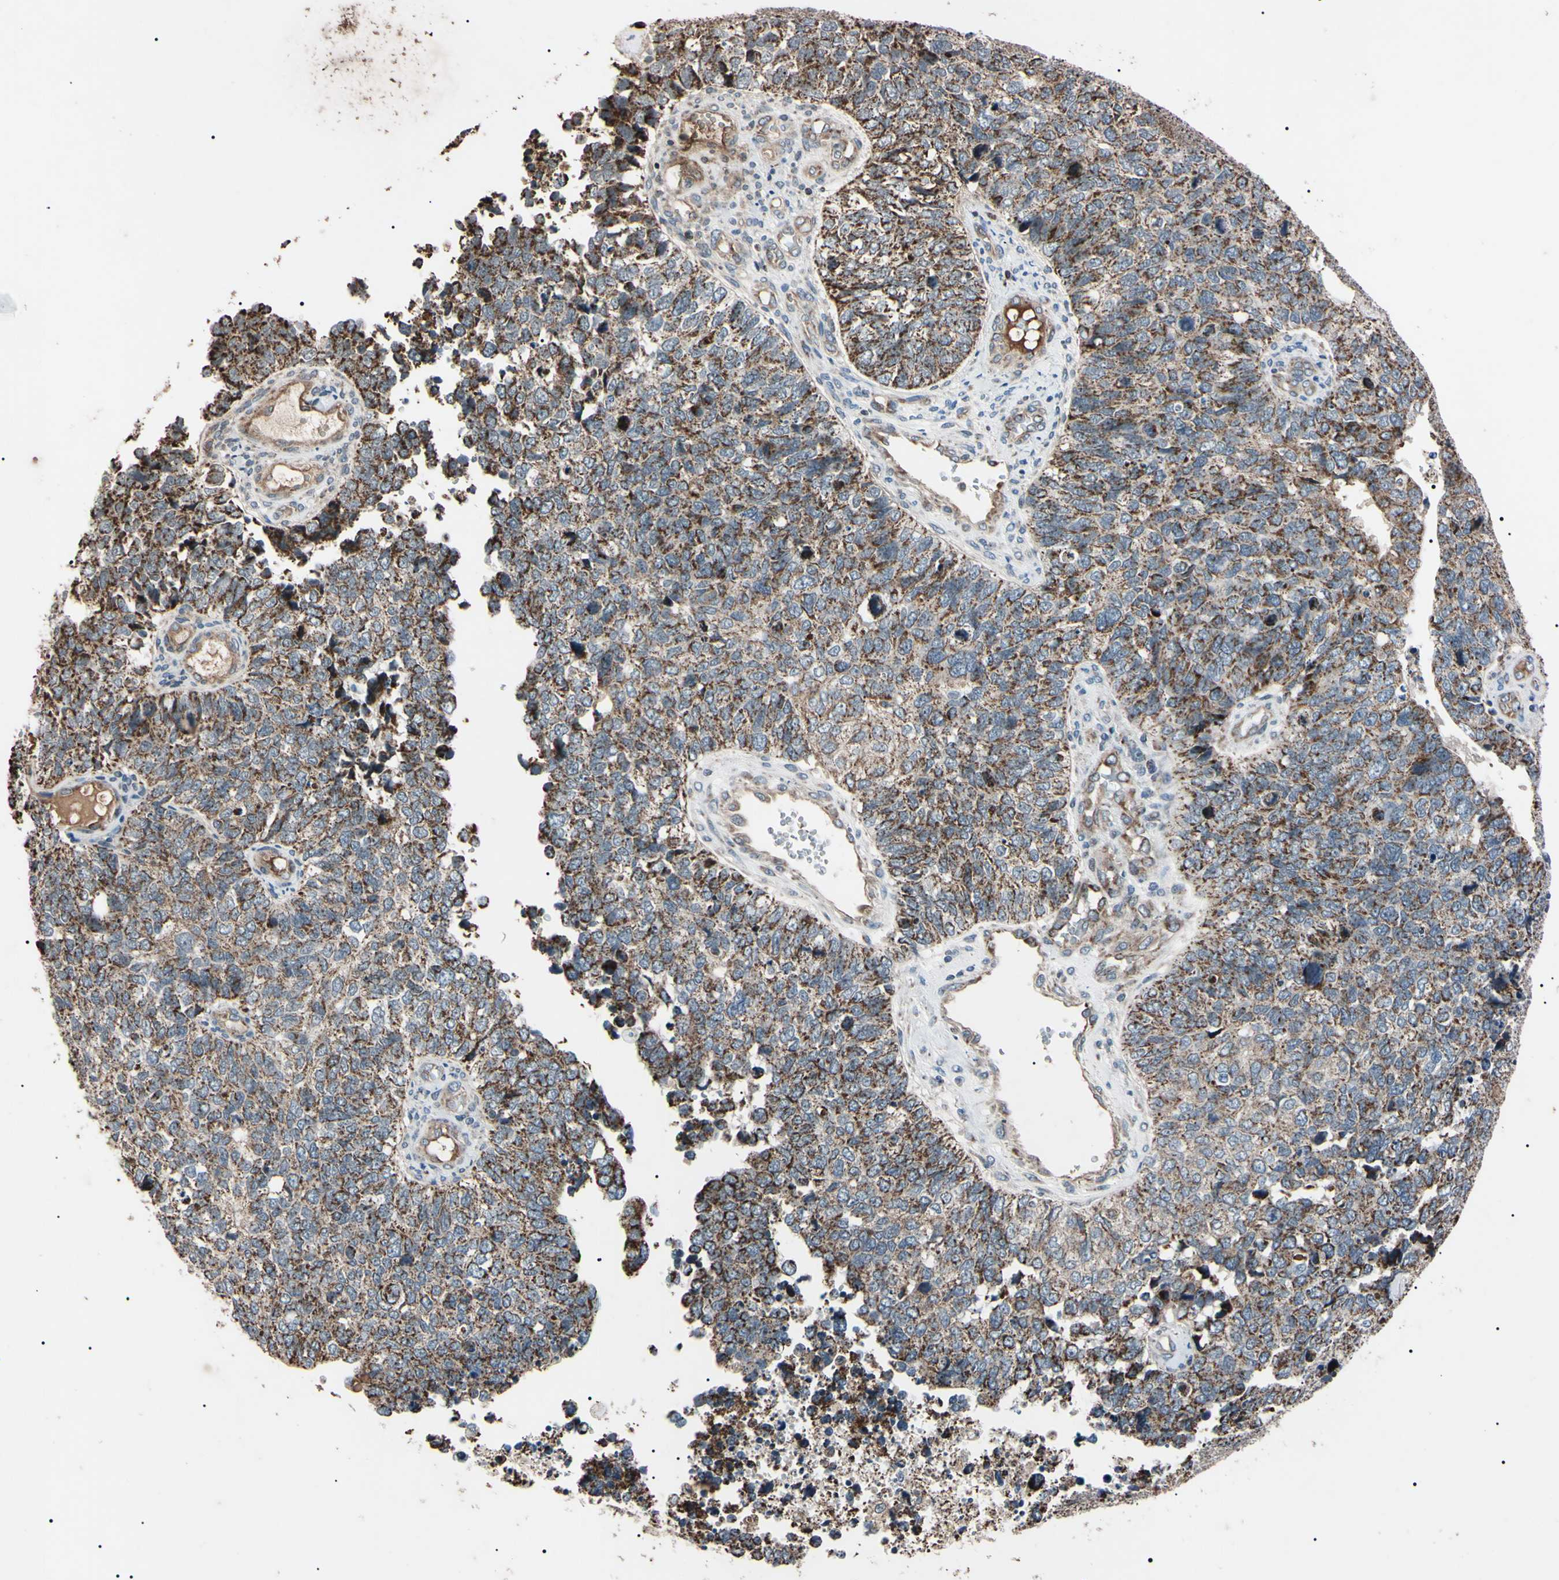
{"staining": {"intensity": "moderate", "quantity": "25%-75%", "location": "cytoplasmic/membranous"}, "tissue": "cervical cancer", "cell_type": "Tumor cells", "image_type": "cancer", "snomed": [{"axis": "morphology", "description": "Squamous cell carcinoma, NOS"}, {"axis": "topography", "description": "Cervix"}], "caption": "This is an image of immunohistochemistry (IHC) staining of squamous cell carcinoma (cervical), which shows moderate positivity in the cytoplasmic/membranous of tumor cells.", "gene": "TNFRSF1A", "patient": {"sex": "female", "age": 63}}